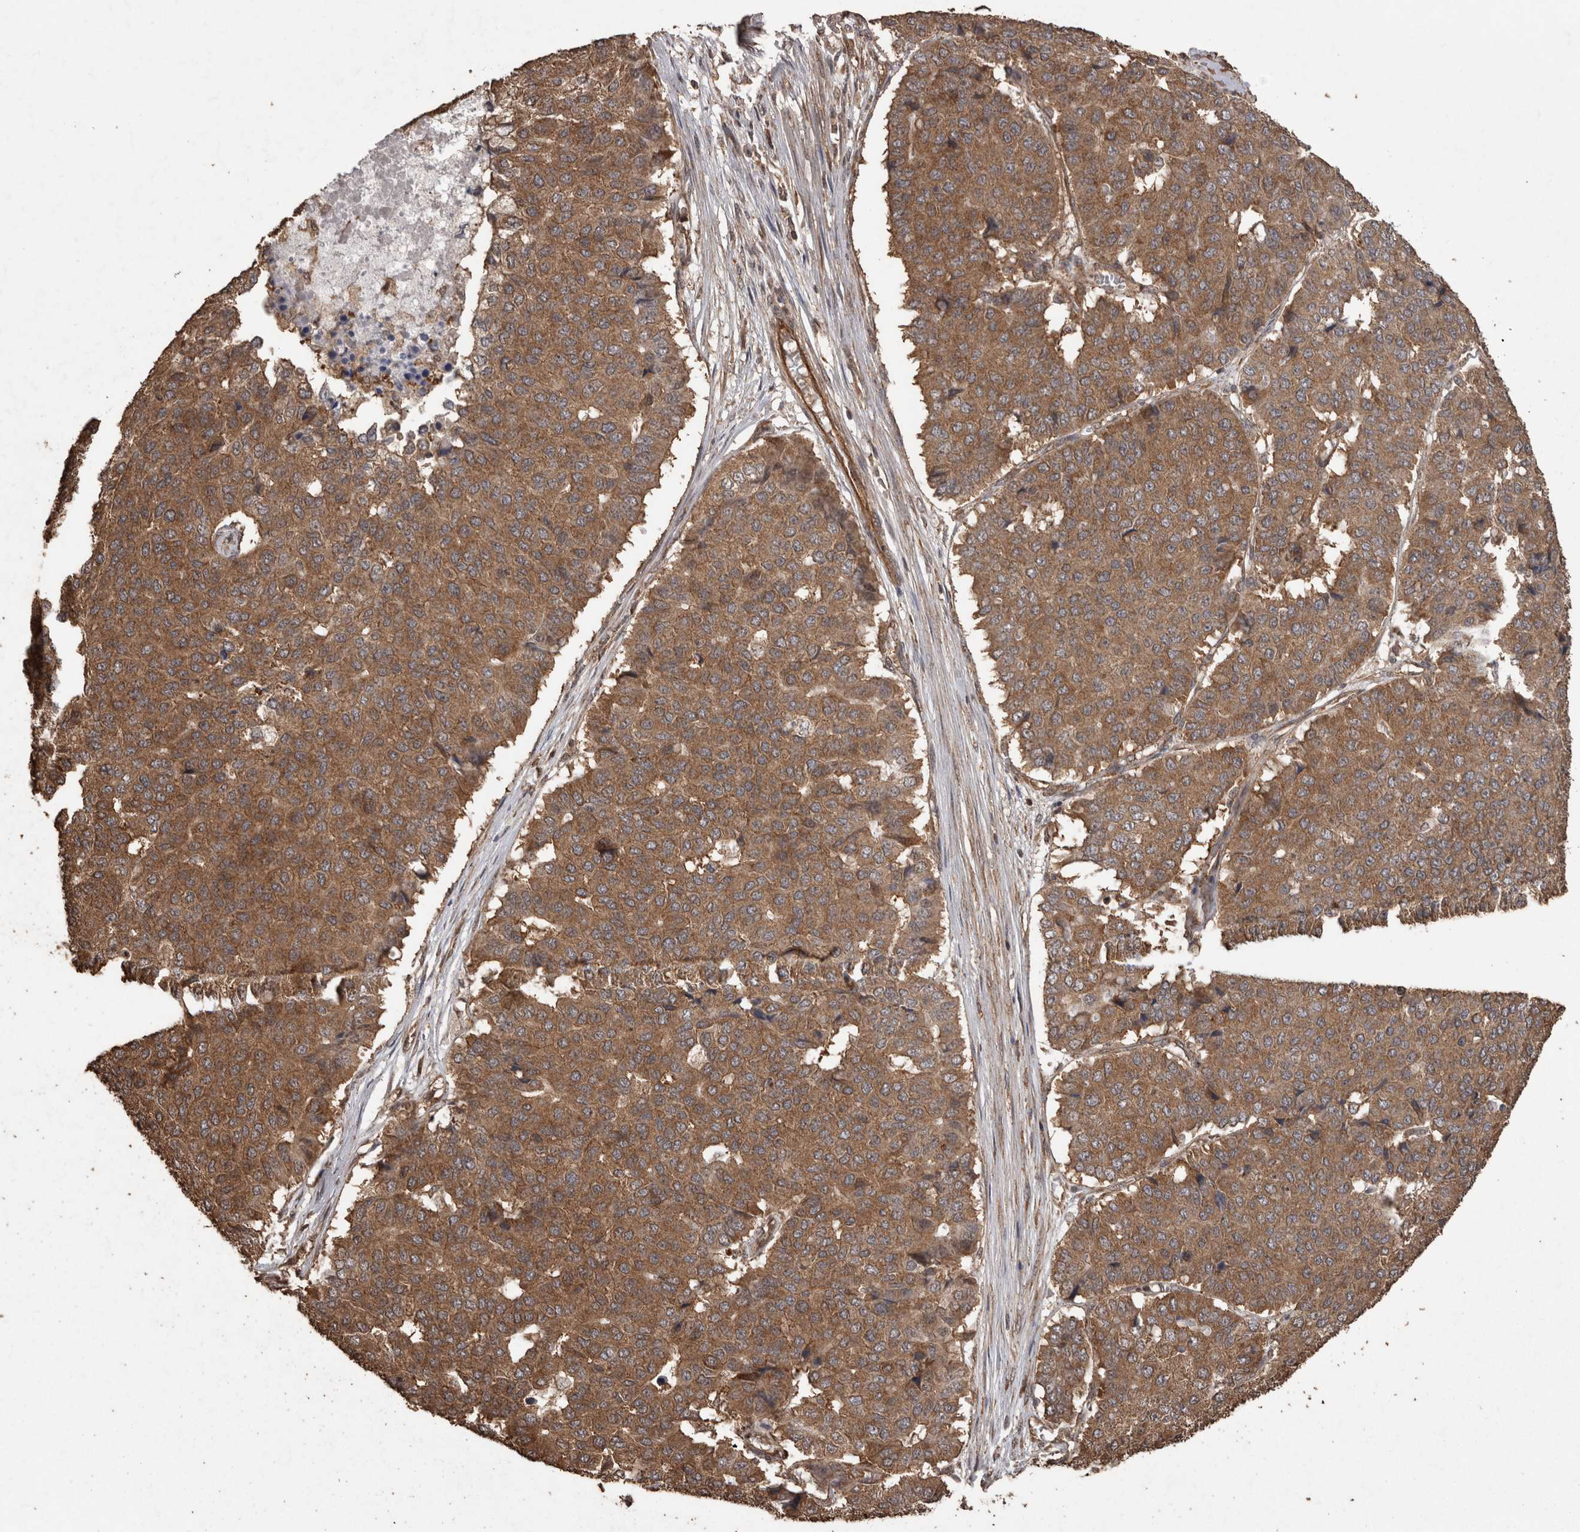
{"staining": {"intensity": "moderate", "quantity": ">75%", "location": "cytoplasmic/membranous"}, "tissue": "pancreatic cancer", "cell_type": "Tumor cells", "image_type": "cancer", "snomed": [{"axis": "morphology", "description": "Adenocarcinoma, NOS"}, {"axis": "topography", "description": "Pancreas"}], "caption": "A brown stain shows moderate cytoplasmic/membranous positivity of a protein in pancreatic cancer tumor cells. (Stains: DAB (3,3'-diaminobenzidine) in brown, nuclei in blue, Microscopy: brightfield microscopy at high magnification).", "gene": "PINK1", "patient": {"sex": "male", "age": 50}}